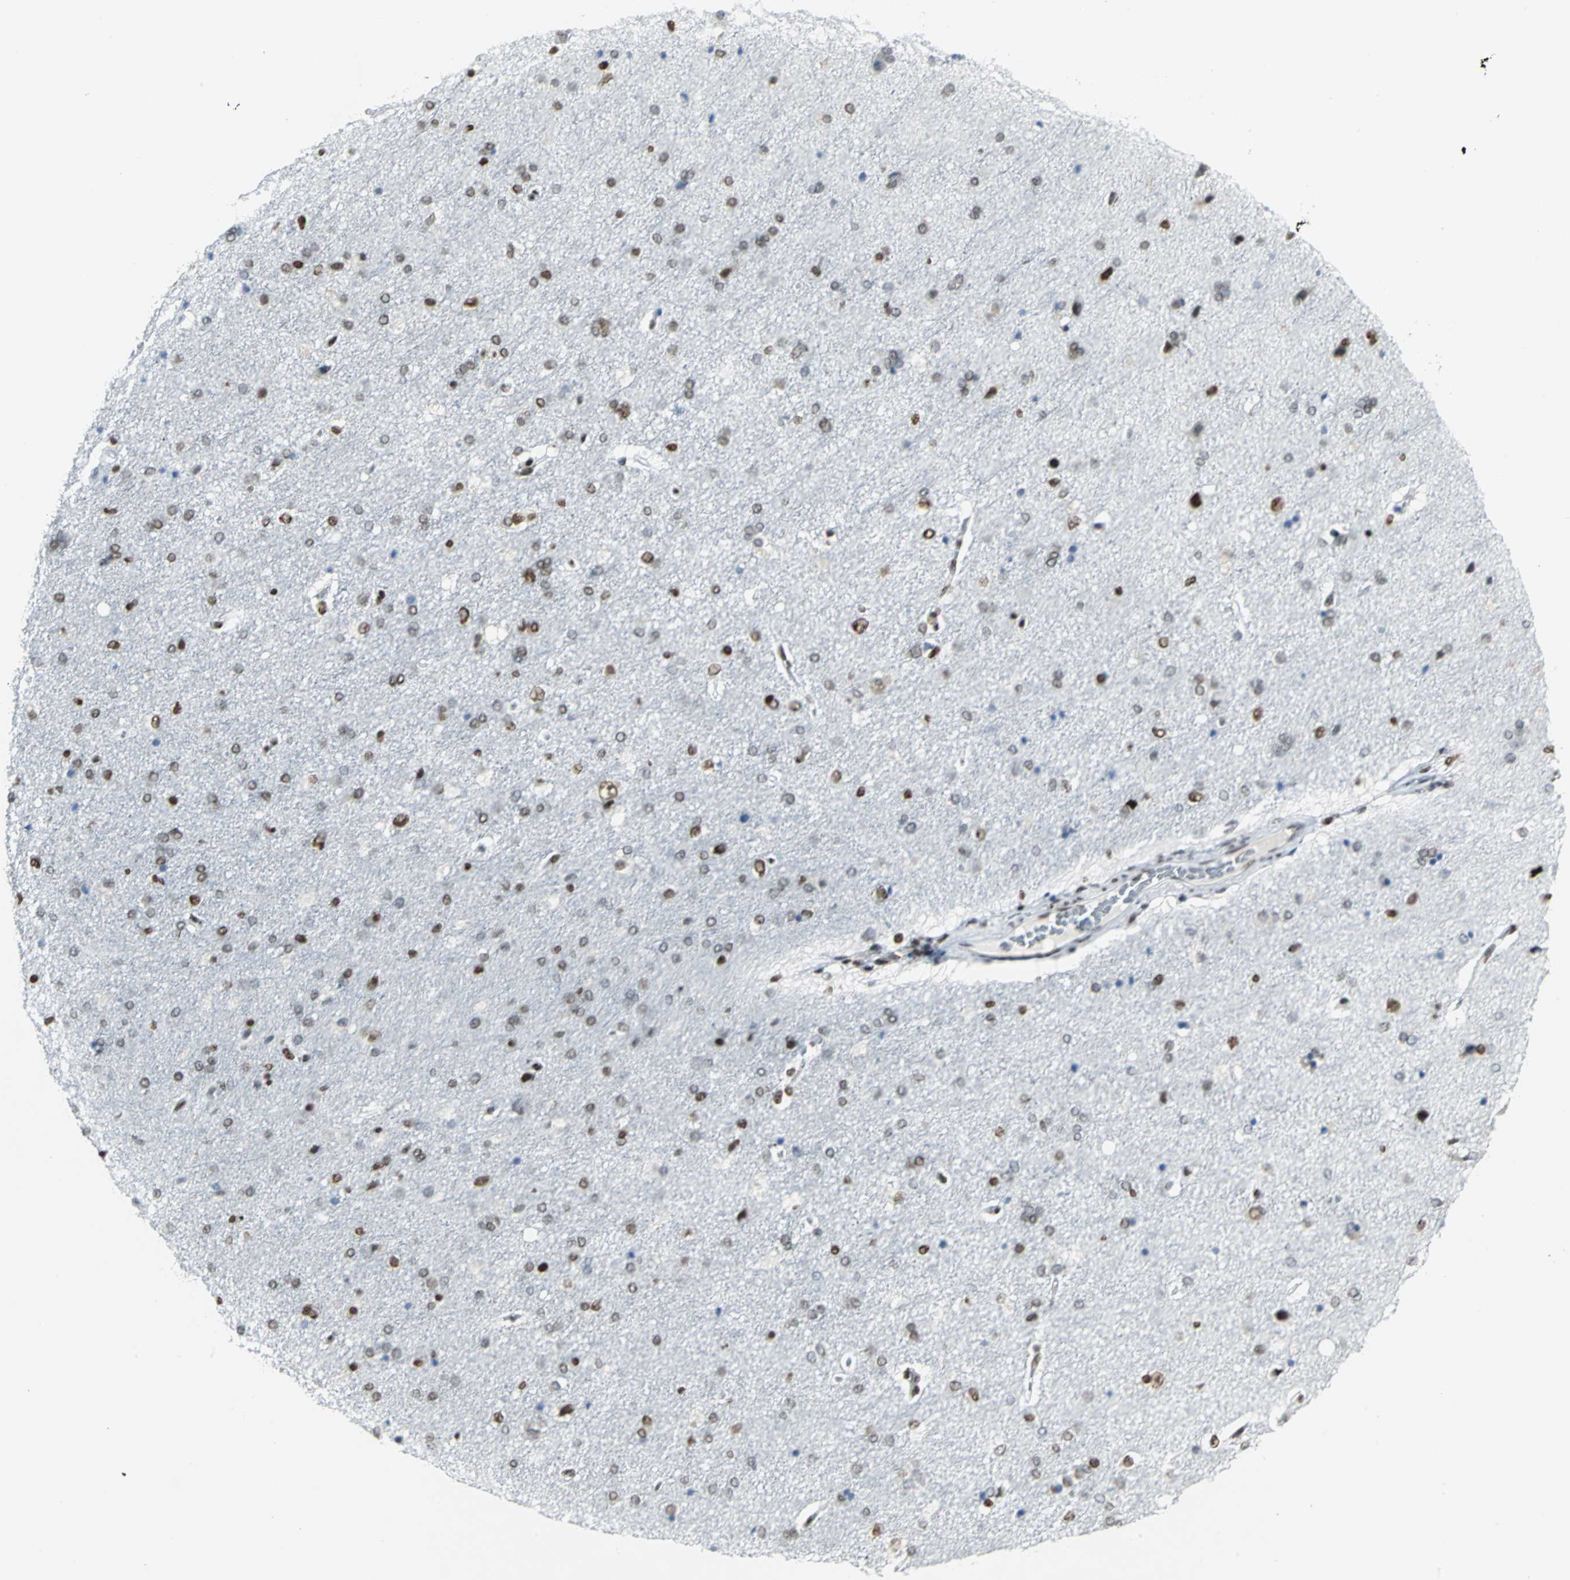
{"staining": {"intensity": "negative", "quantity": "none", "location": "none"}, "tissue": "cerebral cortex", "cell_type": "Endothelial cells", "image_type": "normal", "snomed": [{"axis": "morphology", "description": "Normal tissue, NOS"}, {"axis": "topography", "description": "Cerebral cortex"}], "caption": "This image is of normal cerebral cortex stained with IHC to label a protein in brown with the nuclei are counter-stained blue. There is no staining in endothelial cells. The staining is performed using DAB brown chromogen with nuclei counter-stained in using hematoxylin.", "gene": "HNRNPD", "patient": {"sex": "male", "age": 62}}